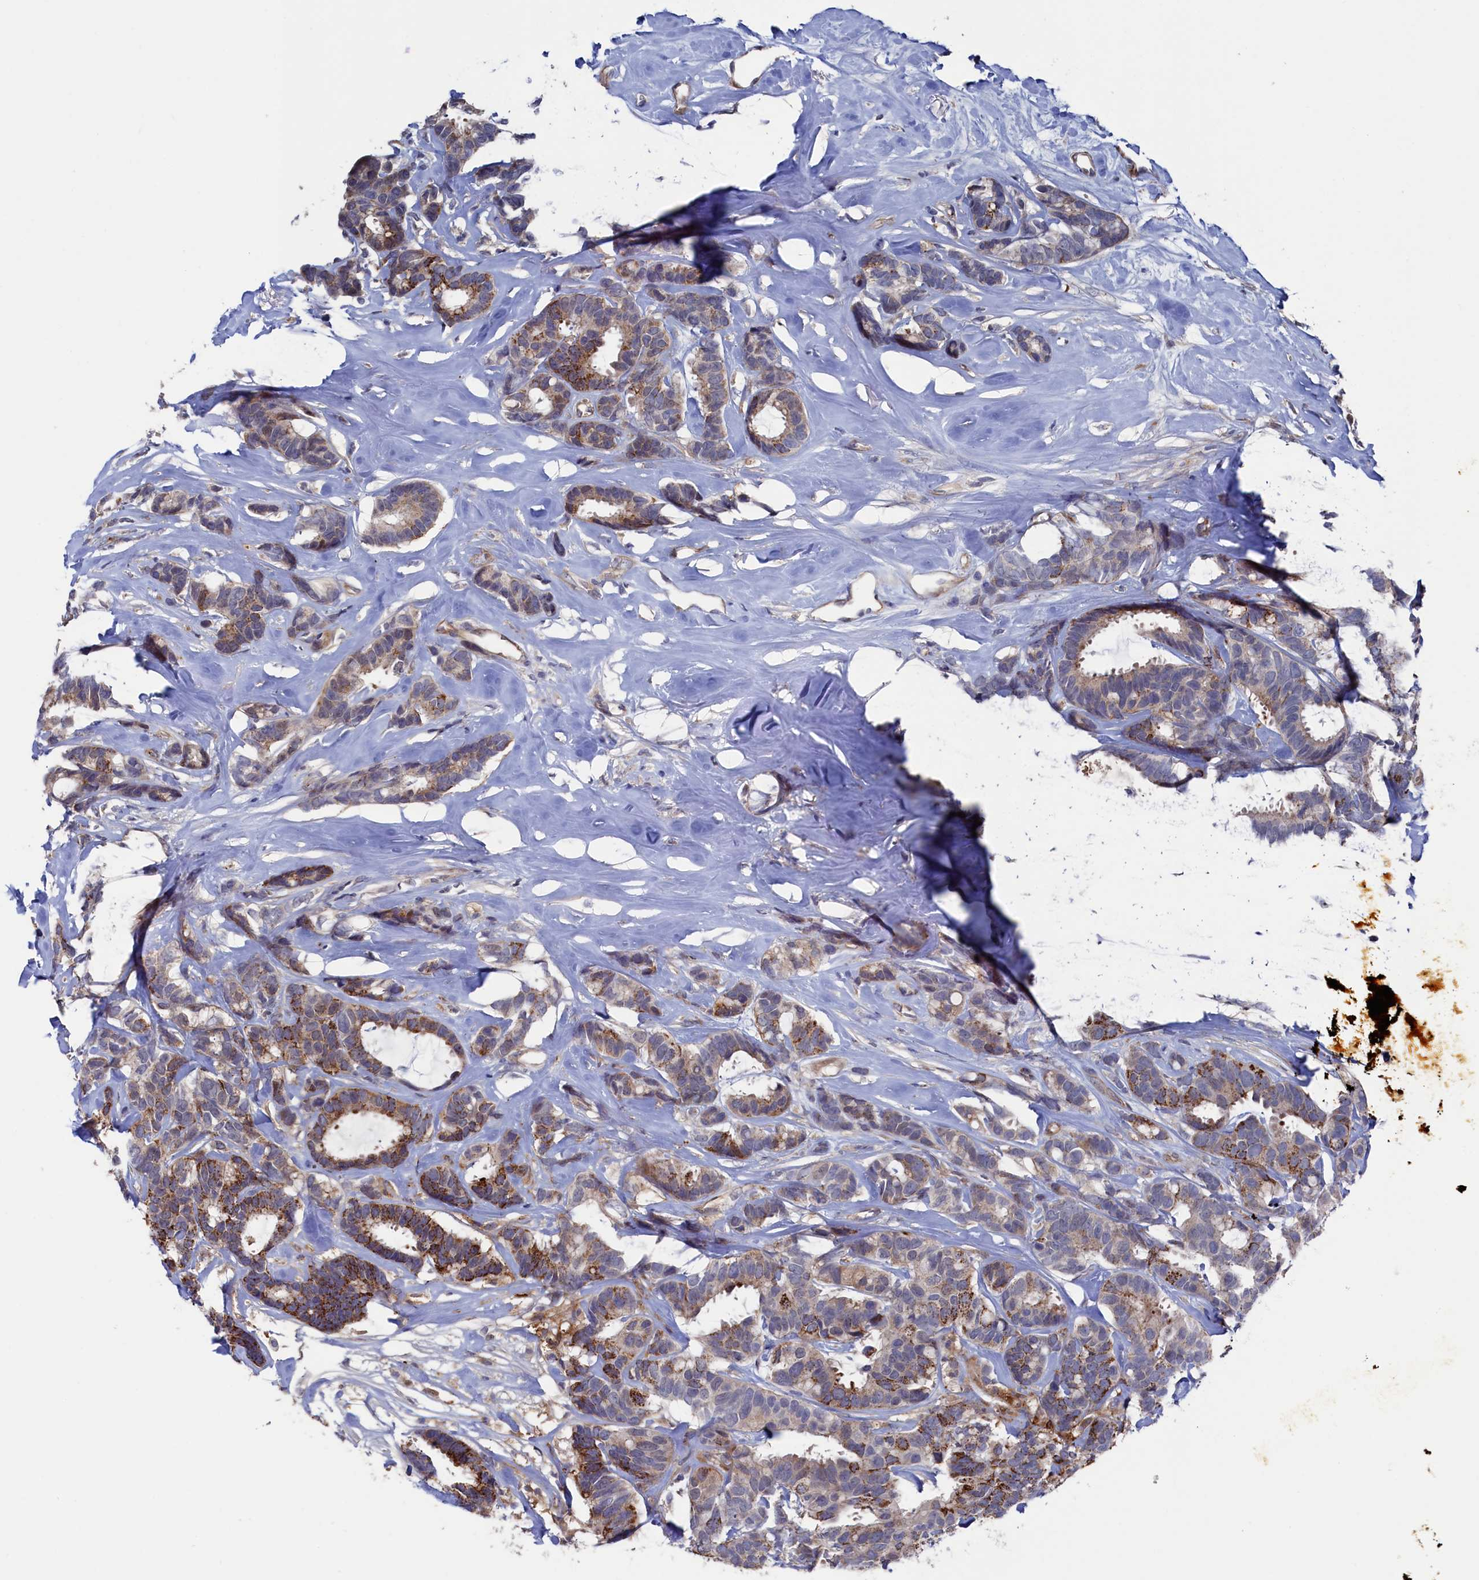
{"staining": {"intensity": "moderate", "quantity": "25%-75%", "location": "cytoplasmic/membranous"}, "tissue": "breast cancer", "cell_type": "Tumor cells", "image_type": "cancer", "snomed": [{"axis": "morphology", "description": "Duct carcinoma"}, {"axis": "topography", "description": "Breast"}], "caption": "An immunohistochemistry image of neoplastic tissue is shown. Protein staining in brown labels moderate cytoplasmic/membranous positivity in invasive ductal carcinoma (breast) within tumor cells.", "gene": "ZNF891", "patient": {"sex": "female", "age": 87}}